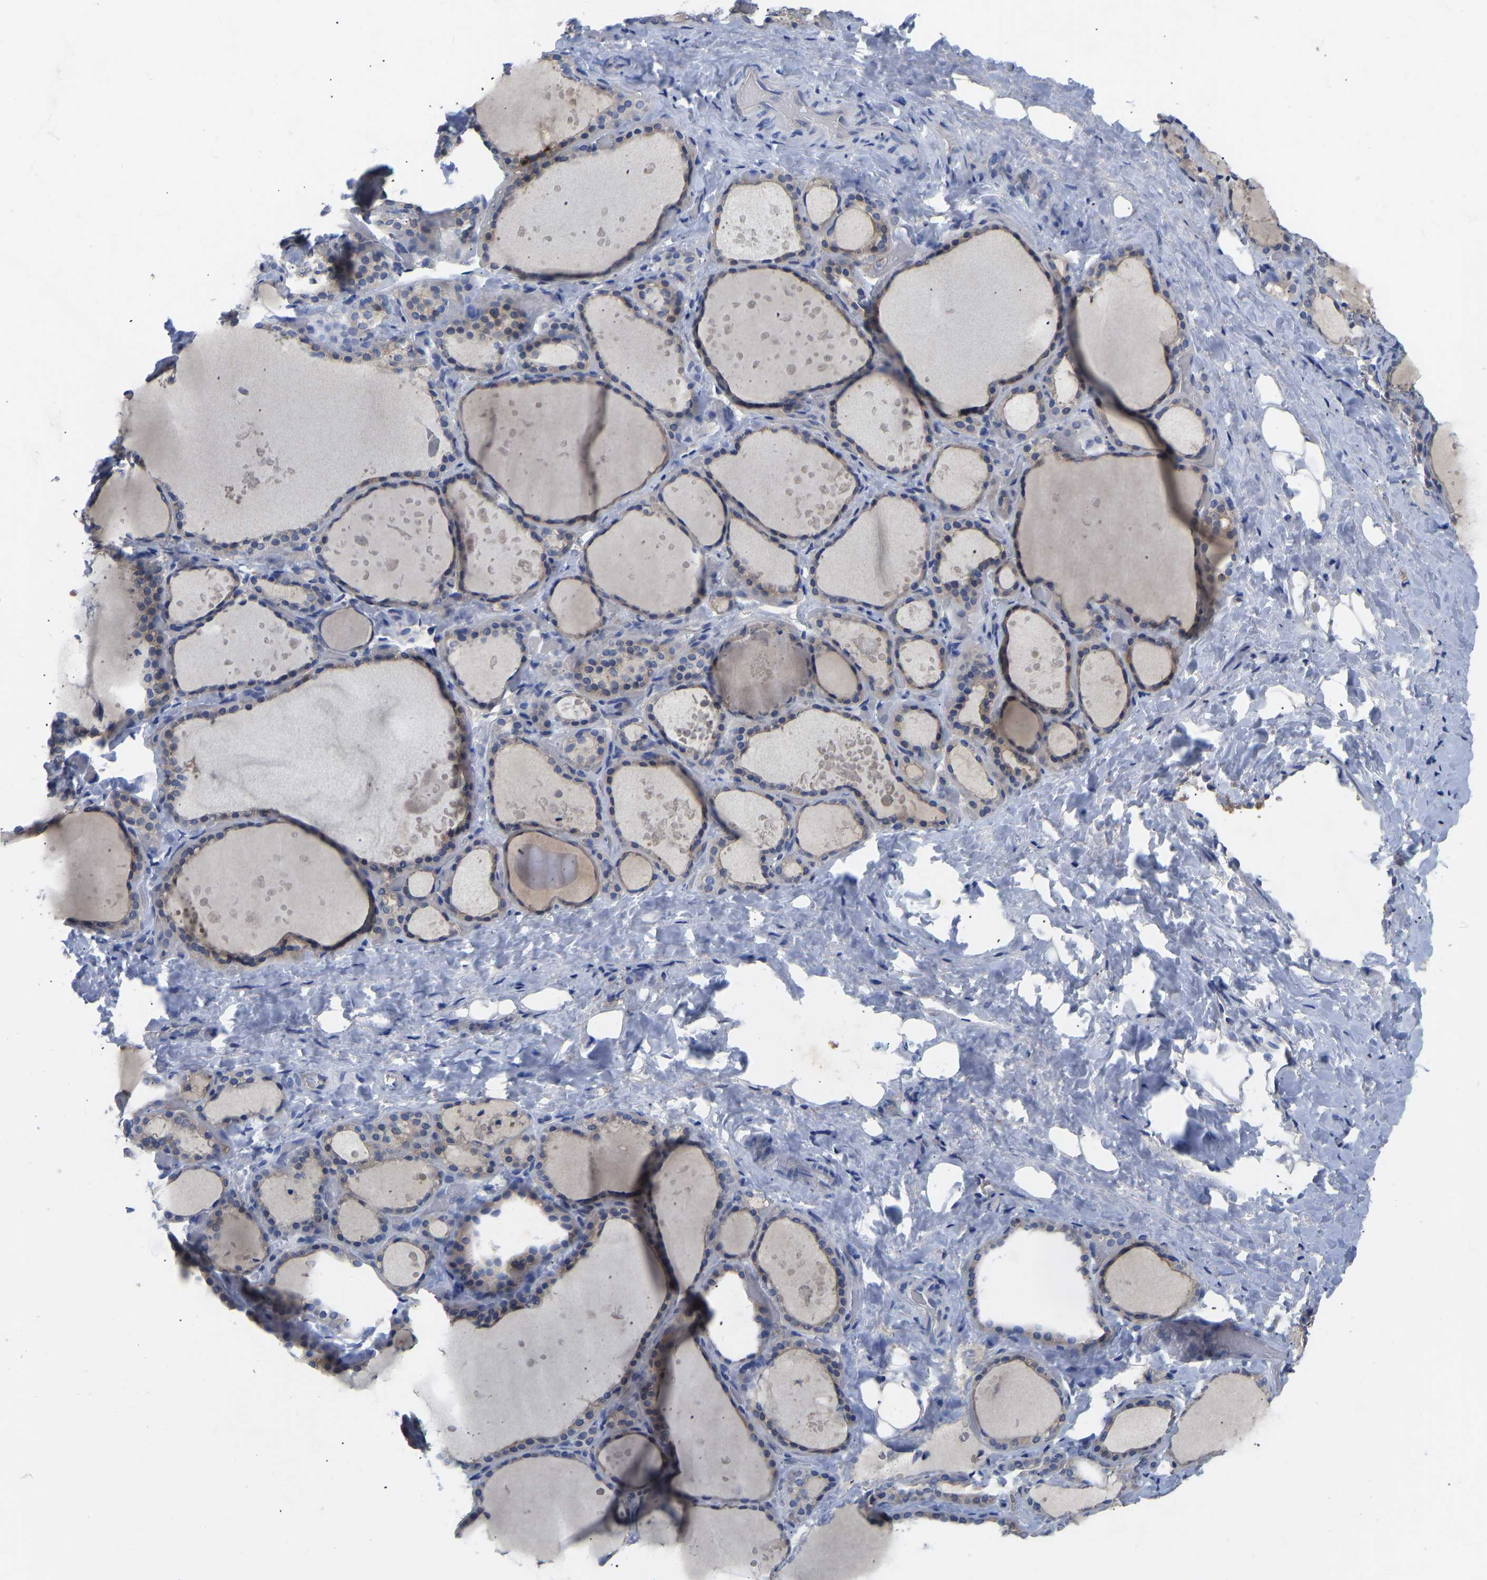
{"staining": {"intensity": "negative", "quantity": "none", "location": "none"}, "tissue": "thyroid gland", "cell_type": "Glandular cells", "image_type": "normal", "snomed": [{"axis": "morphology", "description": "Normal tissue, NOS"}, {"axis": "topography", "description": "Thyroid gland"}], "caption": "A histopathology image of thyroid gland stained for a protein shows no brown staining in glandular cells. Nuclei are stained in blue.", "gene": "RBP1", "patient": {"sex": "female", "age": 44}}